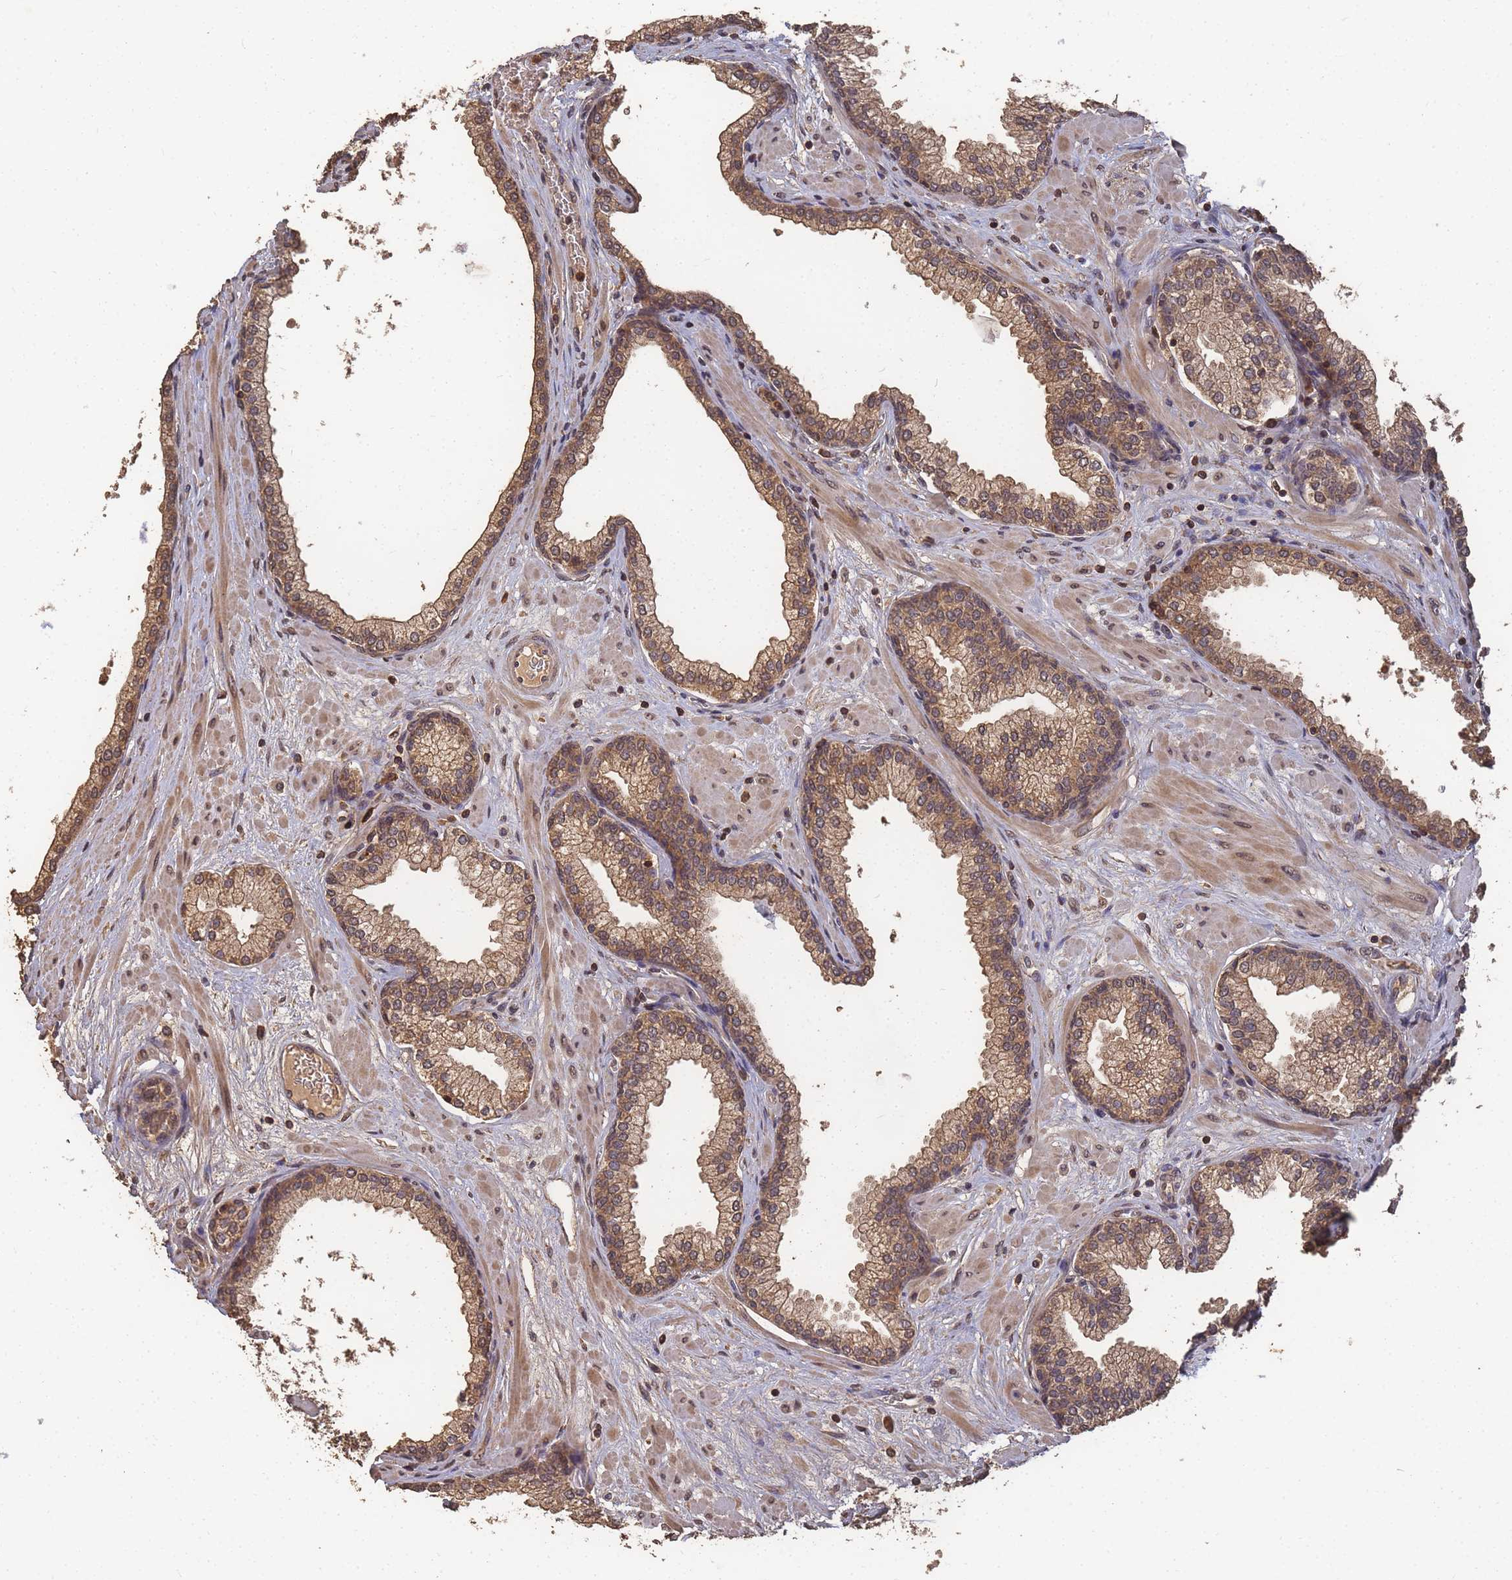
{"staining": {"intensity": "moderate", "quantity": ">75%", "location": "cytoplasmic/membranous"}, "tissue": "prostate", "cell_type": "Glandular cells", "image_type": "normal", "snomed": [{"axis": "morphology", "description": "Normal tissue, NOS"}, {"axis": "morphology", "description": "Urothelial carcinoma, Low grade"}, {"axis": "topography", "description": "Urinary bladder"}, {"axis": "topography", "description": "Prostate"}], "caption": "About >75% of glandular cells in benign human prostate reveal moderate cytoplasmic/membranous protein staining as visualized by brown immunohistochemical staining.", "gene": "ALKBH1", "patient": {"sex": "male", "age": 60}}